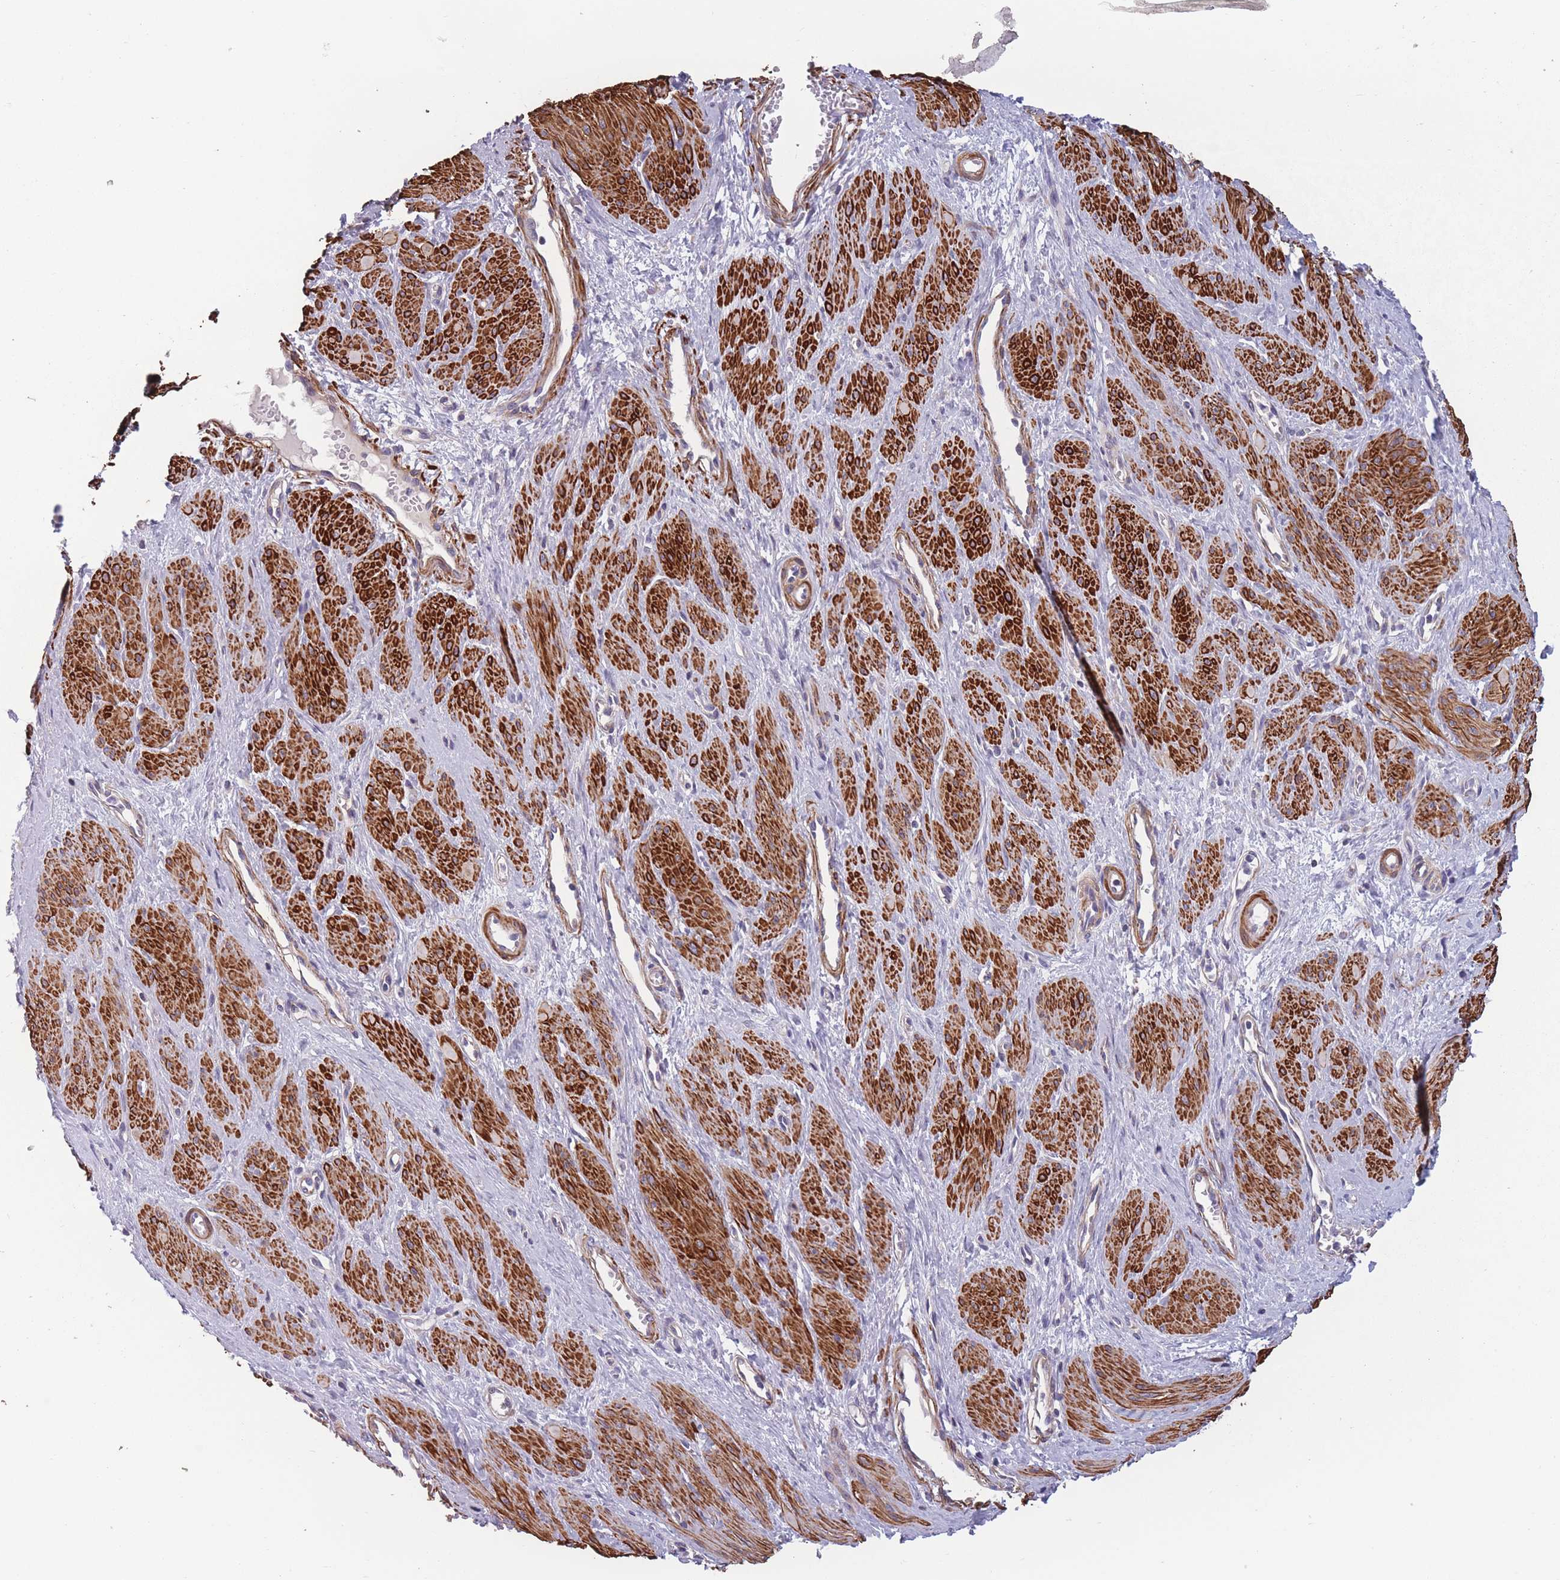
{"staining": {"intensity": "strong", "quantity": ">75%", "location": "cytoplasmic/membranous"}, "tissue": "smooth muscle", "cell_type": "Smooth muscle cells", "image_type": "normal", "snomed": [{"axis": "morphology", "description": "Normal tissue, NOS"}, {"axis": "topography", "description": "Smooth muscle"}, {"axis": "topography", "description": "Uterus"}], "caption": "High-power microscopy captured an immunohistochemistry image of normal smooth muscle, revealing strong cytoplasmic/membranous staining in about >75% of smooth muscle cells. The protein of interest is shown in brown color, while the nuclei are stained blue.", "gene": "TOMM40L", "patient": {"sex": "female", "age": 39}}